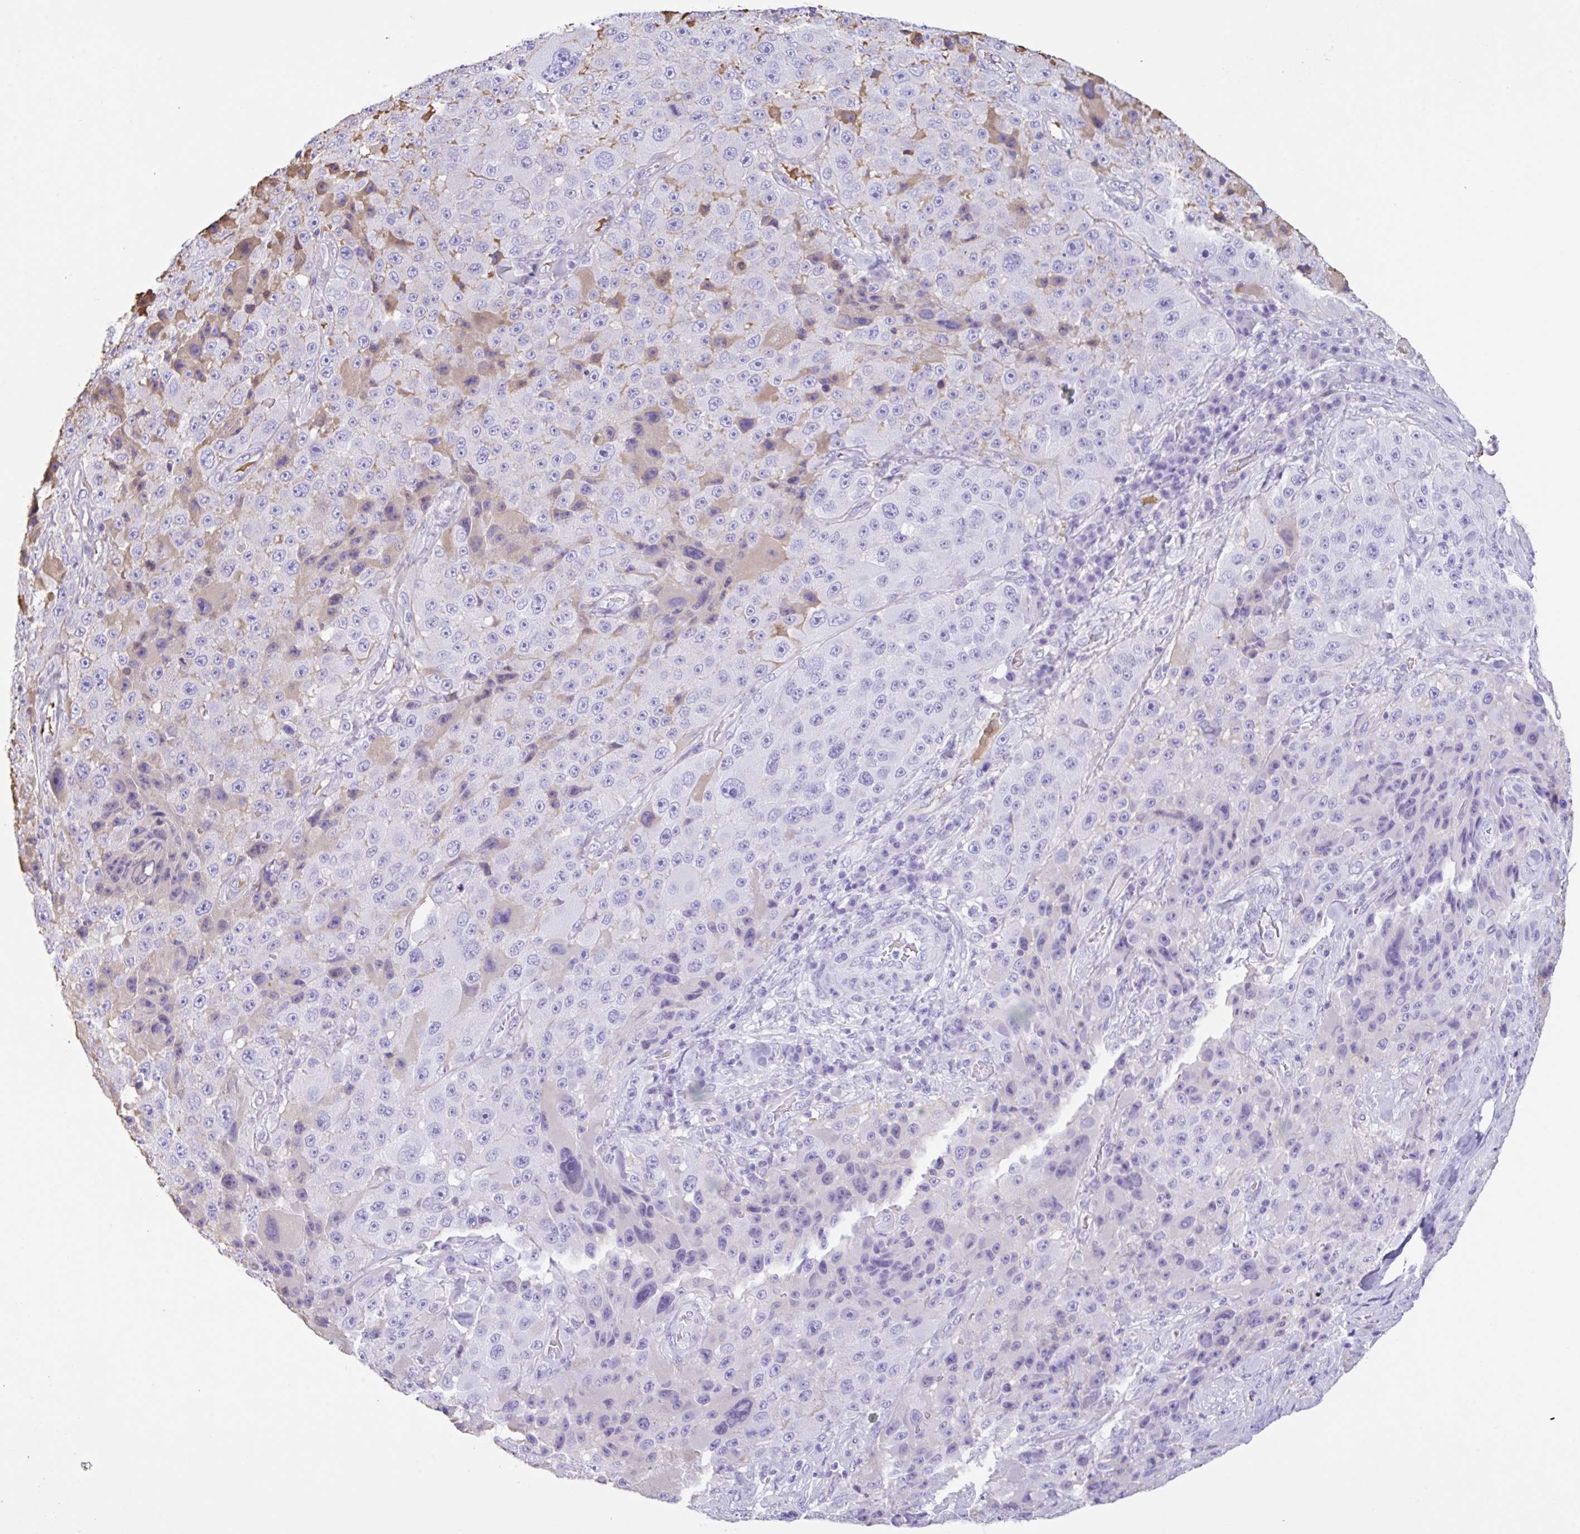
{"staining": {"intensity": "negative", "quantity": "none", "location": "none"}, "tissue": "melanoma", "cell_type": "Tumor cells", "image_type": "cancer", "snomed": [{"axis": "morphology", "description": "Malignant melanoma, Metastatic site"}, {"axis": "topography", "description": "Lymph node"}], "caption": "DAB (3,3'-diaminobenzidine) immunohistochemical staining of malignant melanoma (metastatic site) displays no significant staining in tumor cells.", "gene": "HOXC12", "patient": {"sex": "male", "age": 62}}